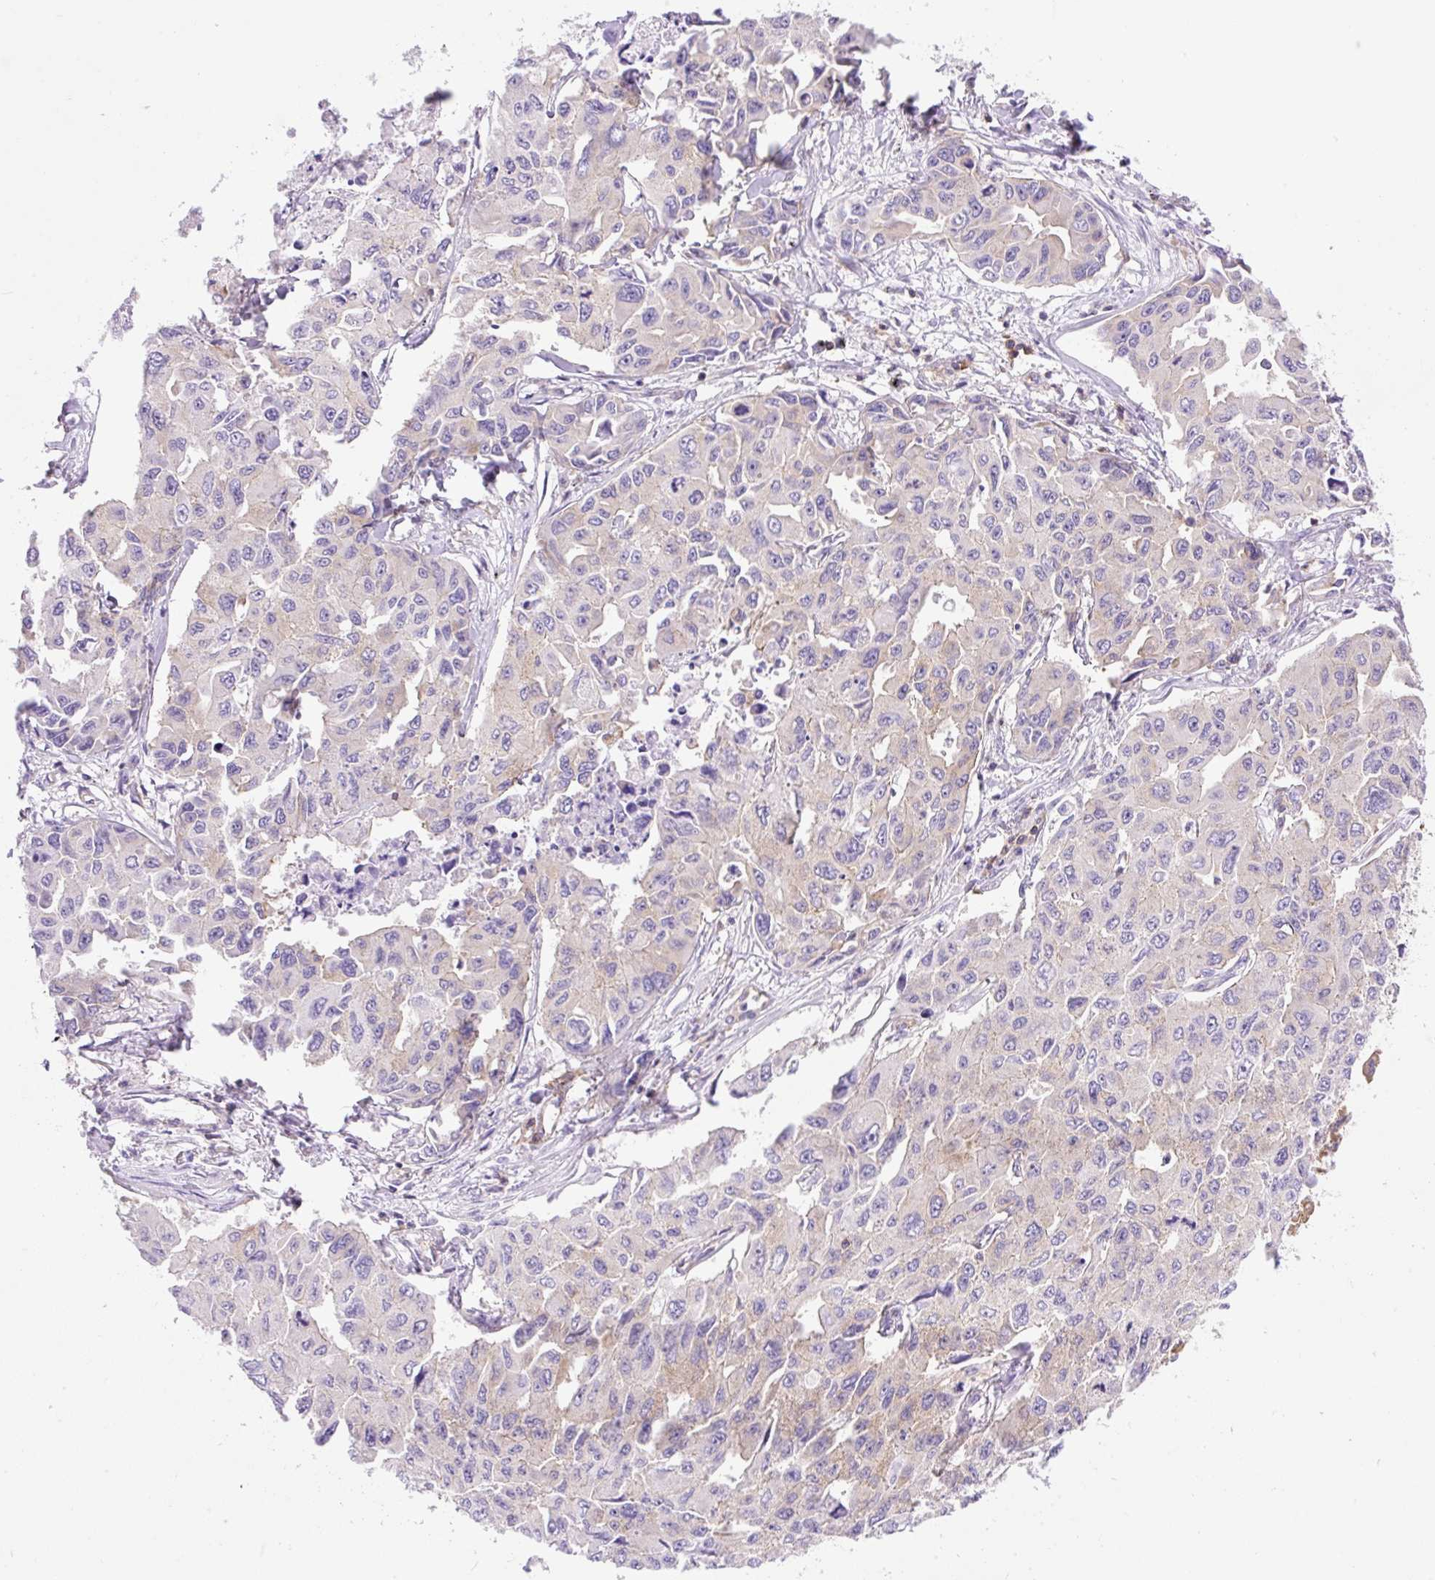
{"staining": {"intensity": "moderate", "quantity": "25%-75%", "location": "cytoplasmic/membranous"}, "tissue": "lung cancer", "cell_type": "Tumor cells", "image_type": "cancer", "snomed": [{"axis": "morphology", "description": "Adenocarcinoma, NOS"}, {"axis": "topography", "description": "Lung"}], "caption": "Brown immunohistochemical staining in lung cancer reveals moderate cytoplasmic/membranous expression in approximately 25%-75% of tumor cells.", "gene": "DNM2", "patient": {"sex": "male", "age": 64}}